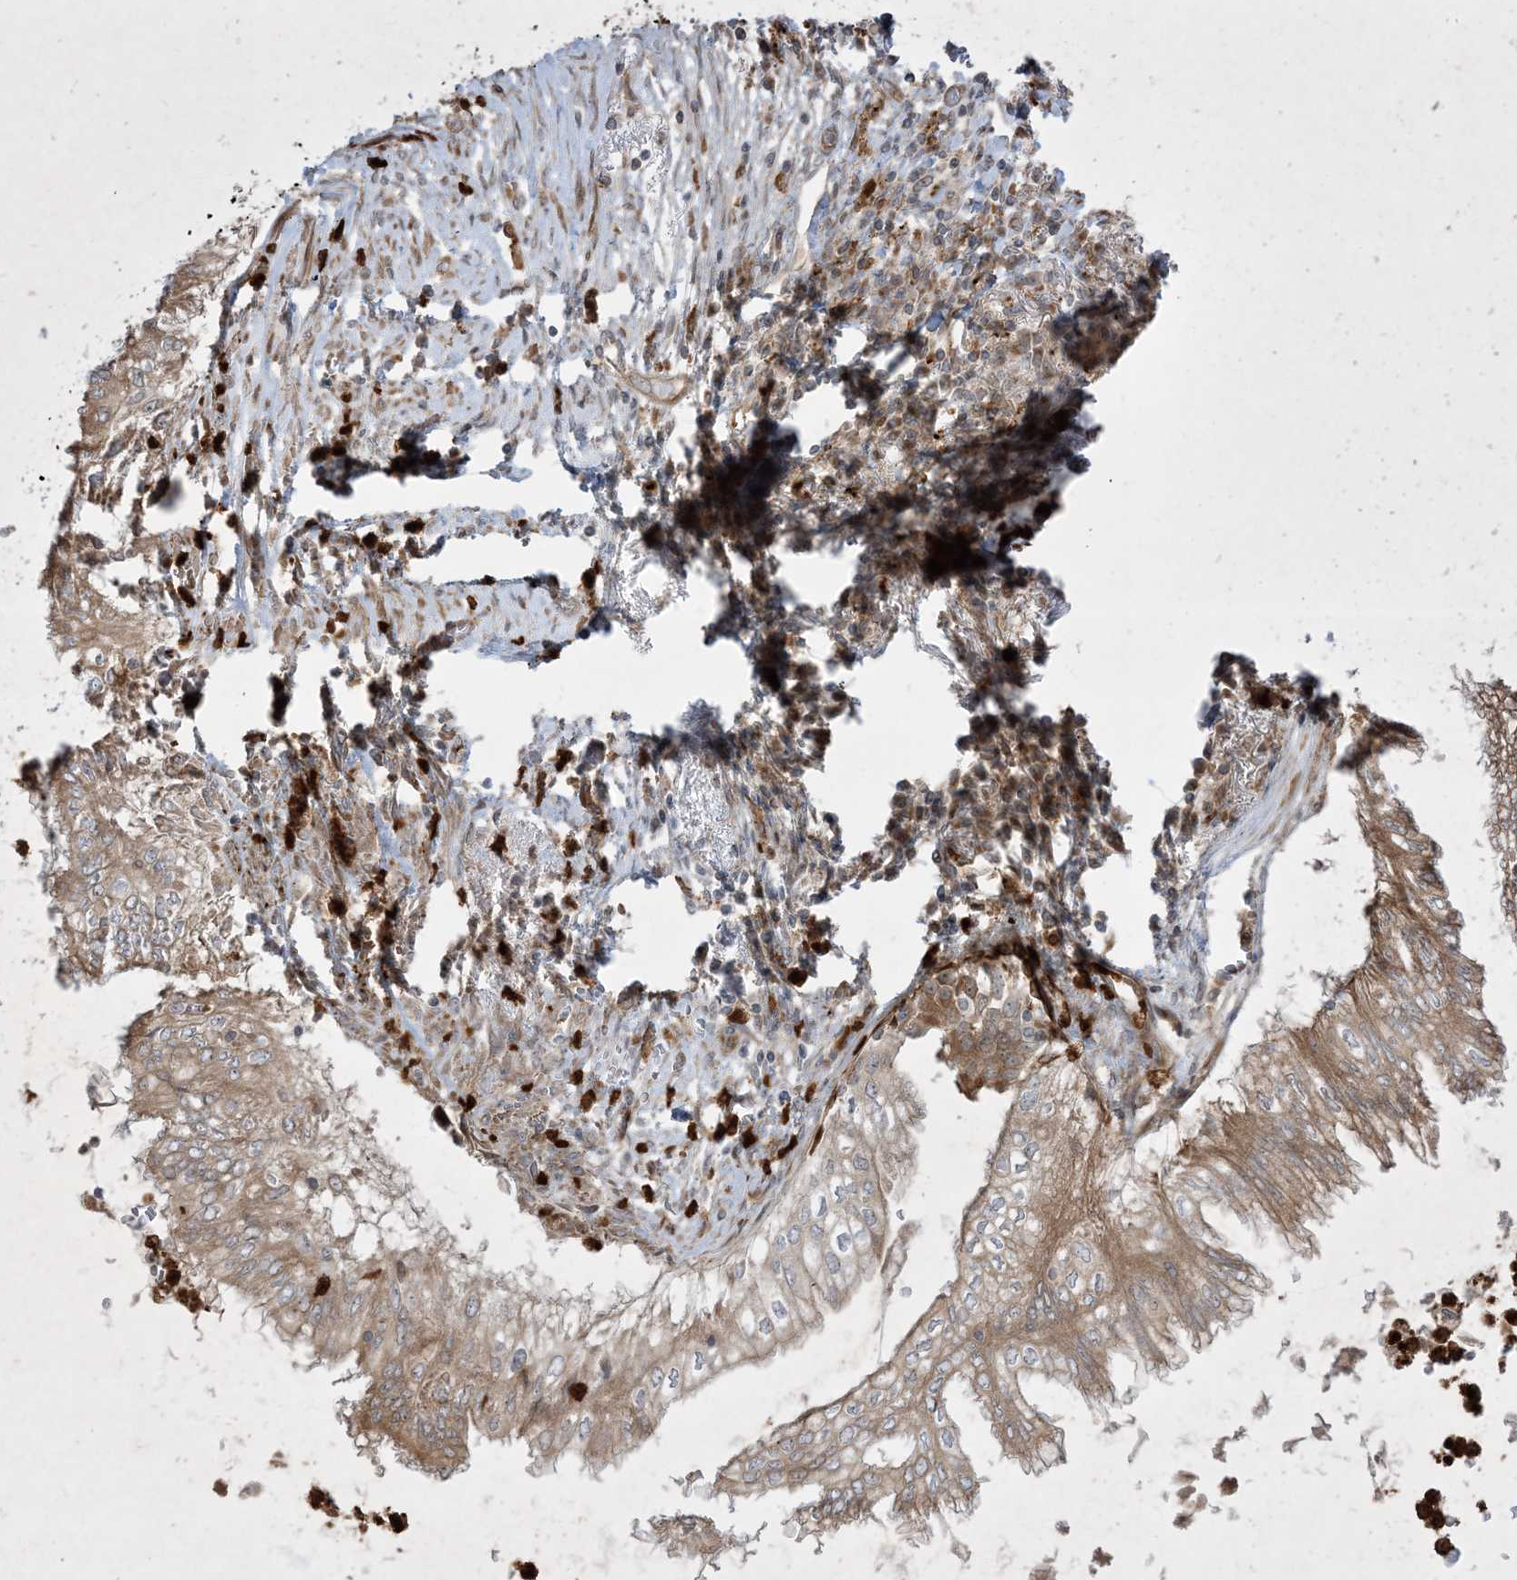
{"staining": {"intensity": "moderate", "quantity": ">75%", "location": "cytoplasmic/membranous"}, "tissue": "lung cancer", "cell_type": "Tumor cells", "image_type": "cancer", "snomed": [{"axis": "morphology", "description": "Adenocarcinoma, NOS"}, {"axis": "topography", "description": "Lung"}], "caption": "Protein staining of lung cancer (adenocarcinoma) tissue reveals moderate cytoplasmic/membranous positivity in about >75% of tumor cells.", "gene": "IFT57", "patient": {"sex": "female", "age": 70}}